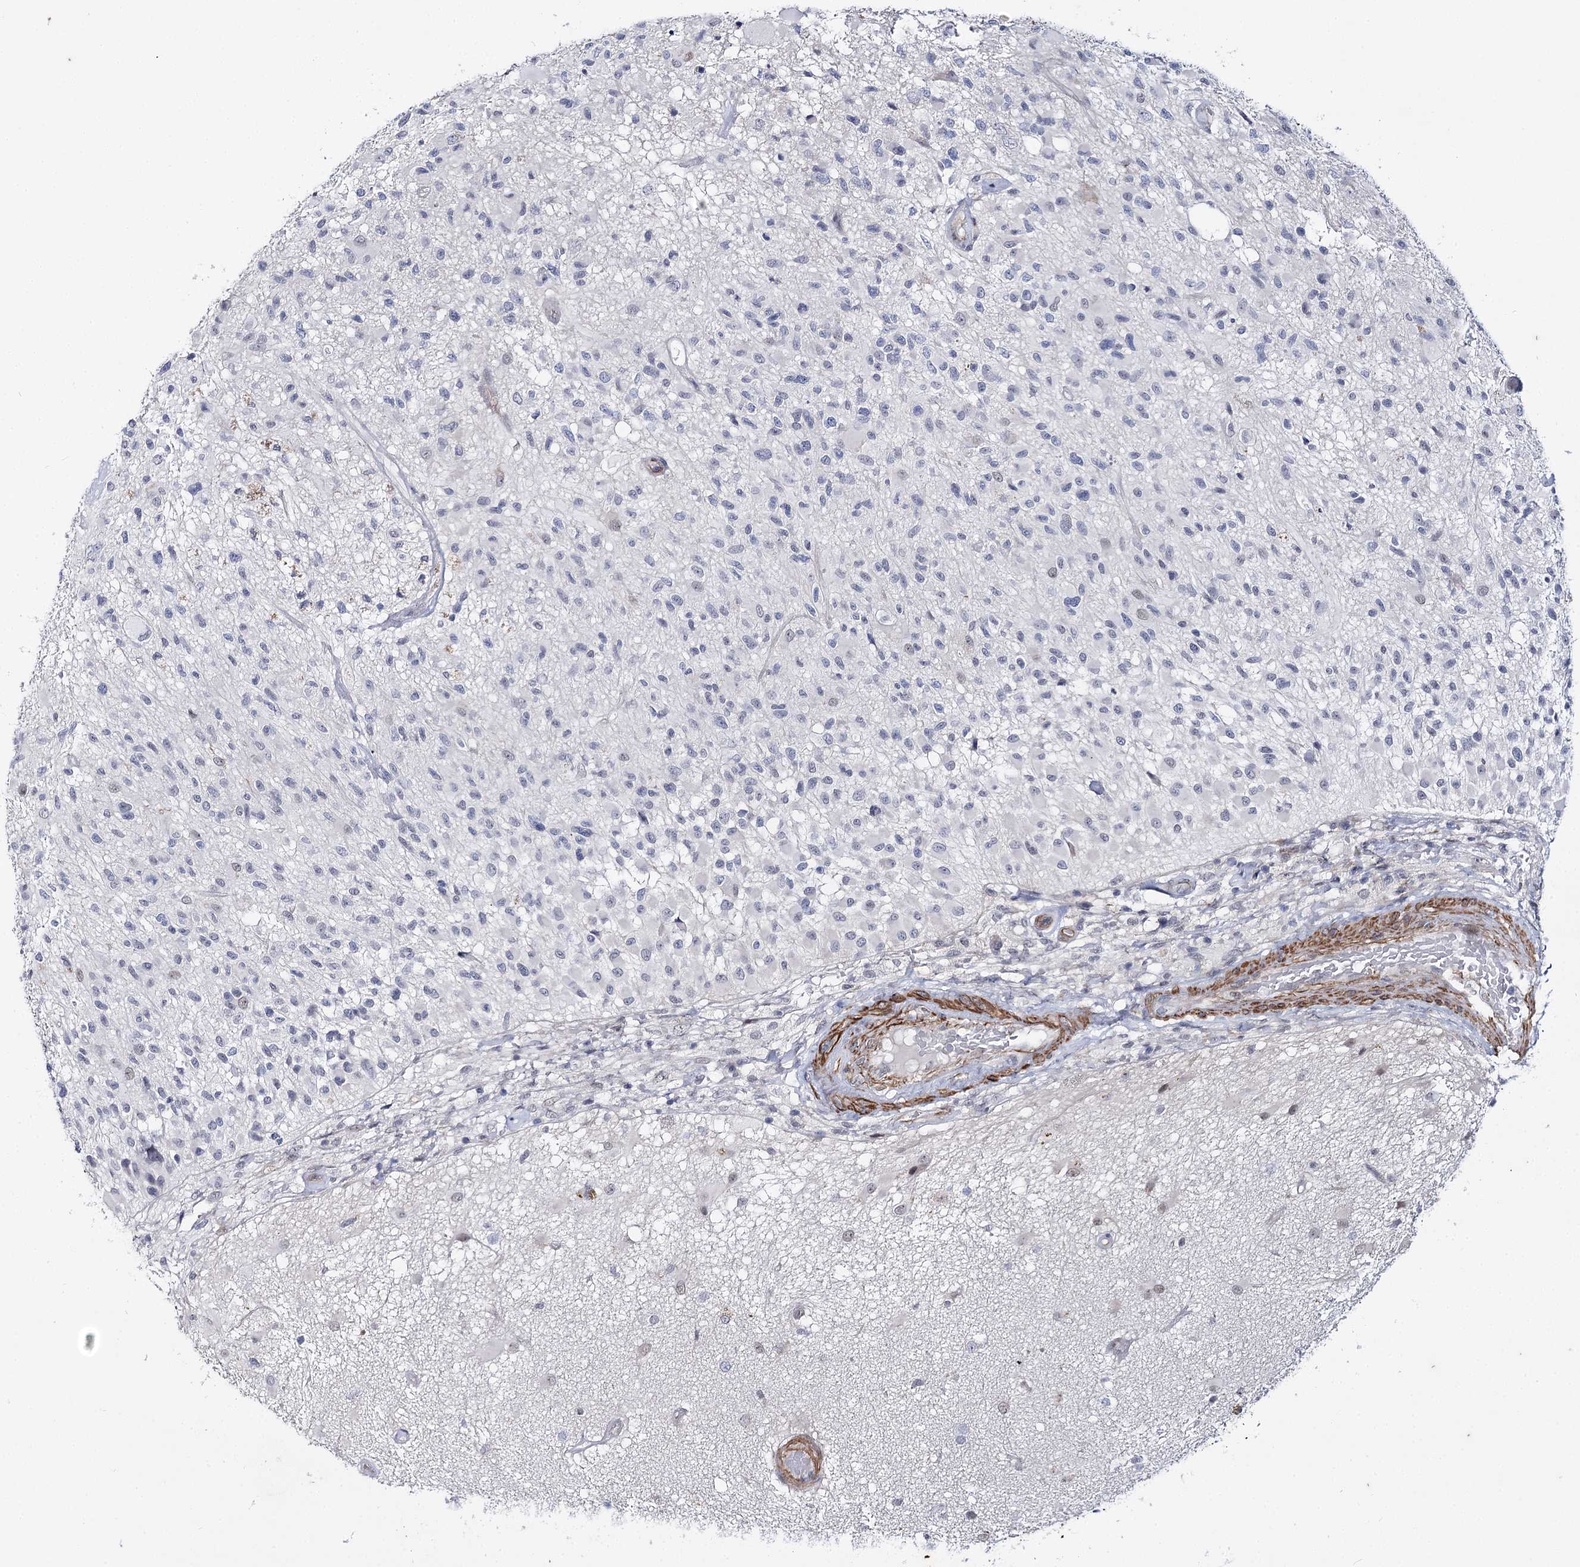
{"staining": {"intensity": "negative", "quantity": "none", "location": "none"}, "tissue": "glioma", "cell_type": "Tumor cells", "image_type": "cancer", "snomed": [{"axis": "morphology", "description": "Glioma, malignant, High grade"}, {"axis": "morphology", "description": "Glioblastoma, NOS"}, {"axis": "topography", "description": "Brain"}], "caption": "Immunohistochemistry (IHC) photomicrograph of glioma stained for a protein (brown), which demonstrates no expression in tumor cells.", "gene": "AGXT2", "patient": {"sex": "male", "age": 60}}